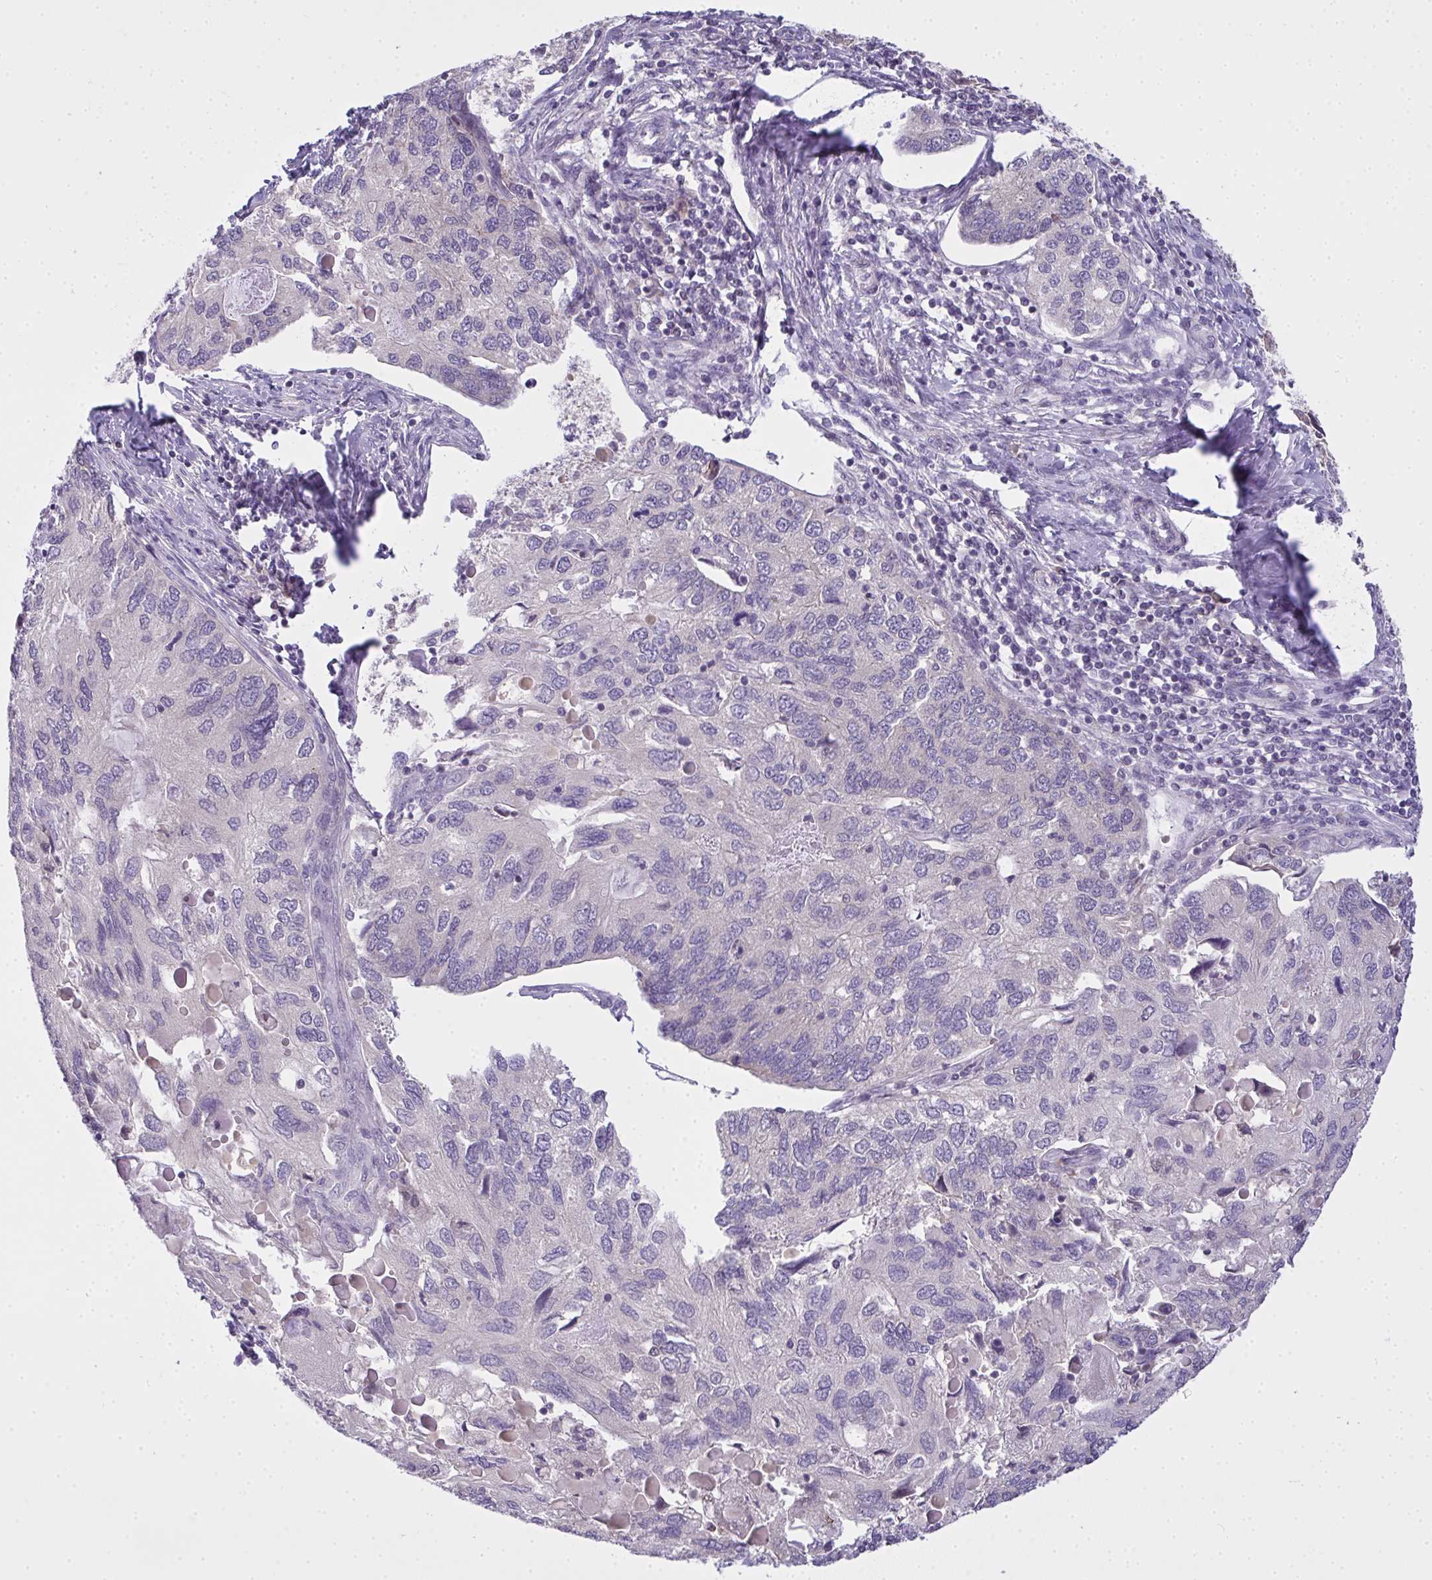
{"staining": {"intensity": "negative", "quantity": "none", "location": "none"}, "tissue": "endometrial cancer", "cell_type": "Tumor cells", "image_type": "cancer", "snomed": [{"axis": "morphology", "description": "Carcinoma, NOS"}, {"axis": "topography", "description": "Uterus"}], "caption": "DAB immunohistochemical staining of endometrial cancer demonstrates no significant positivity in tumor cells.", "gene": "NT5C1A", "patient": {"sex": "female", "age": 76}}